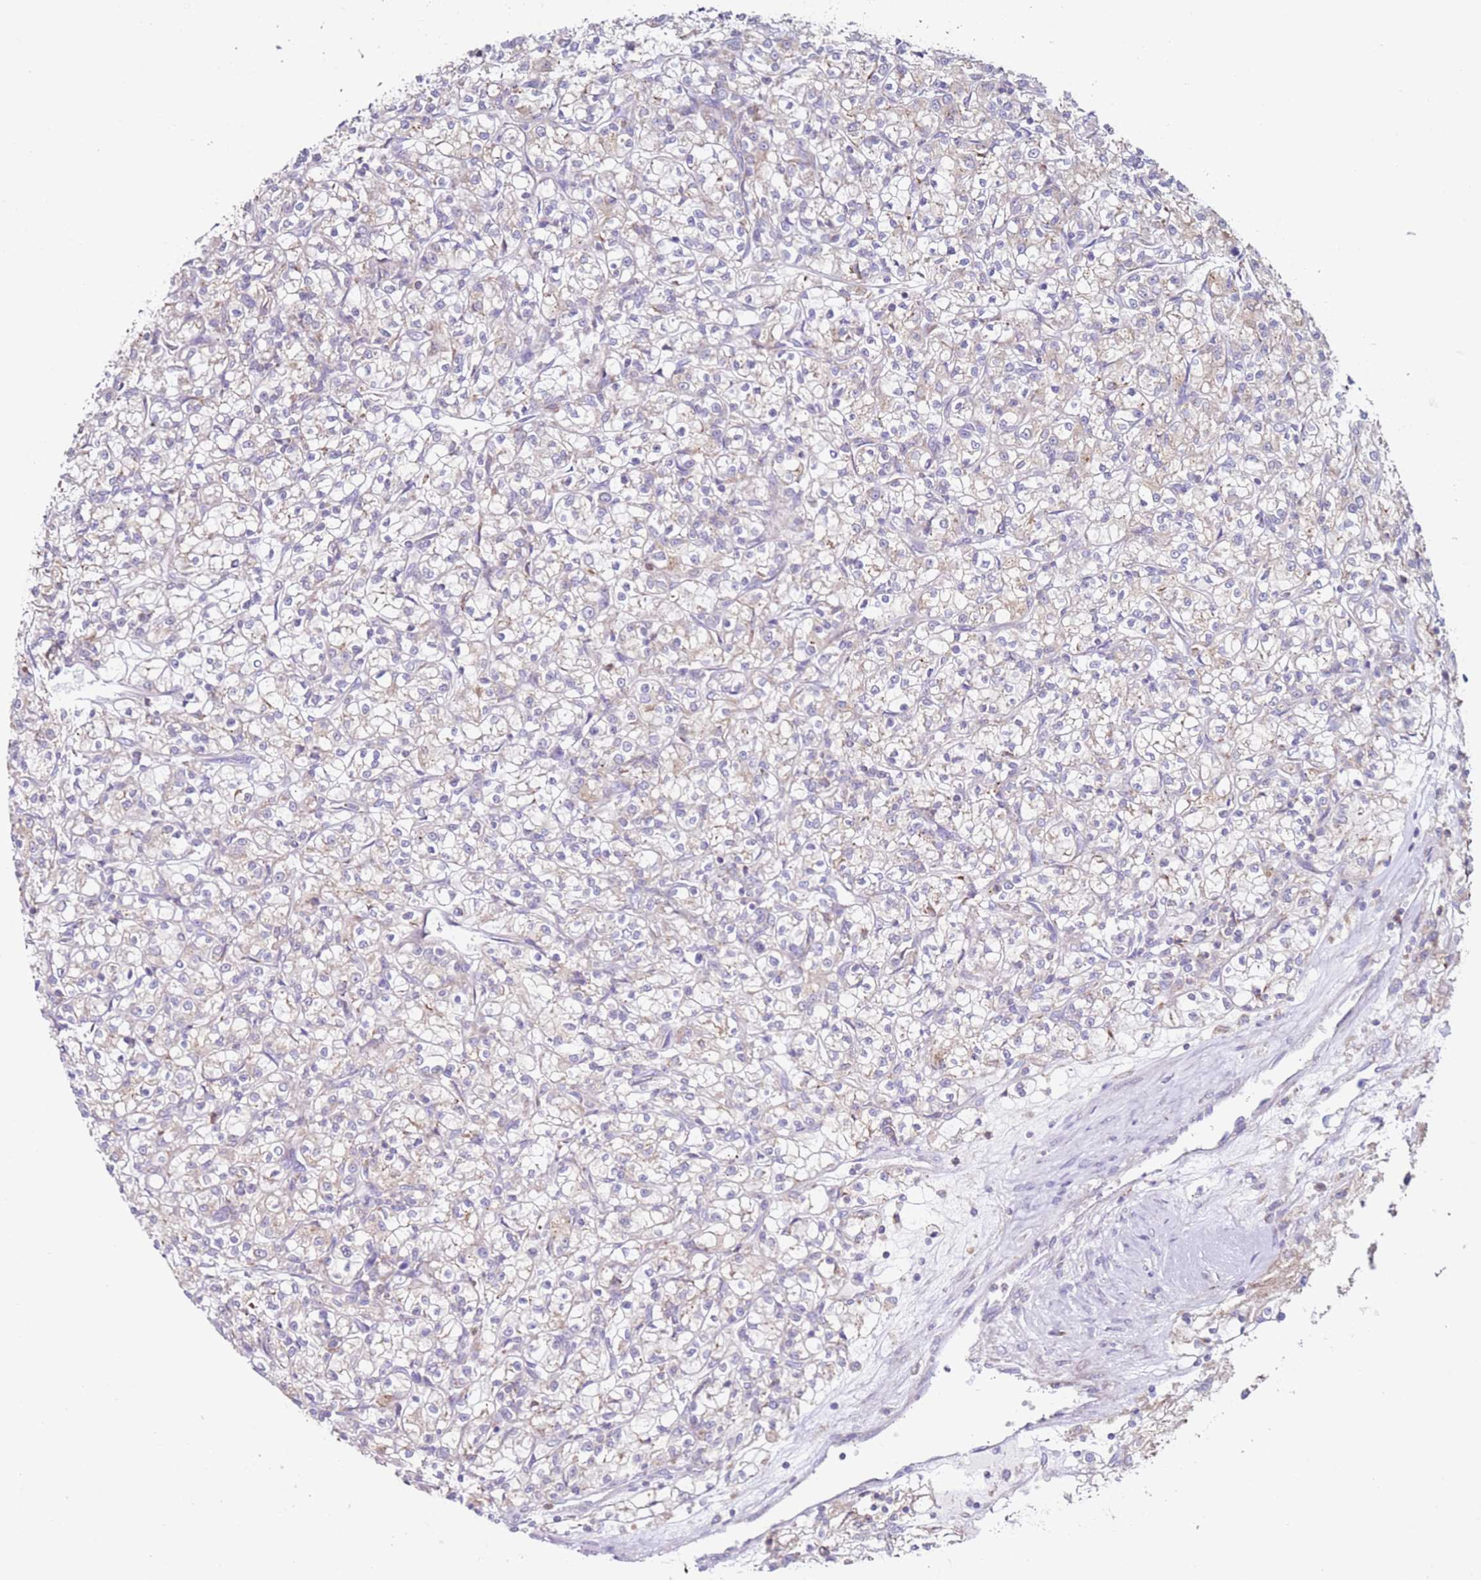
{"staining": {"intensity": "weak", "quantity": "25%-75%", "location": "cytoplasmic/membranous"}, "tissue": "renal cancer", "cell_type": "Tumor cells", "image_type": "cancer", "snomed": [{"axis": "morphology", "description": "Adenocarcinoma, NOS"}, {"axis": "topography", "description": "Kidney"}], "caption": "IHC (DAB (3,3'-diaminobenzidine)) staining of human renal cancer (adenocarcinoma) exhibits weak cytoplasmic/membranous protein staining in about 25%-75% of tumor cells.", "gene": "CNOT9", "patient": {"sex": "female", "age": 59}}